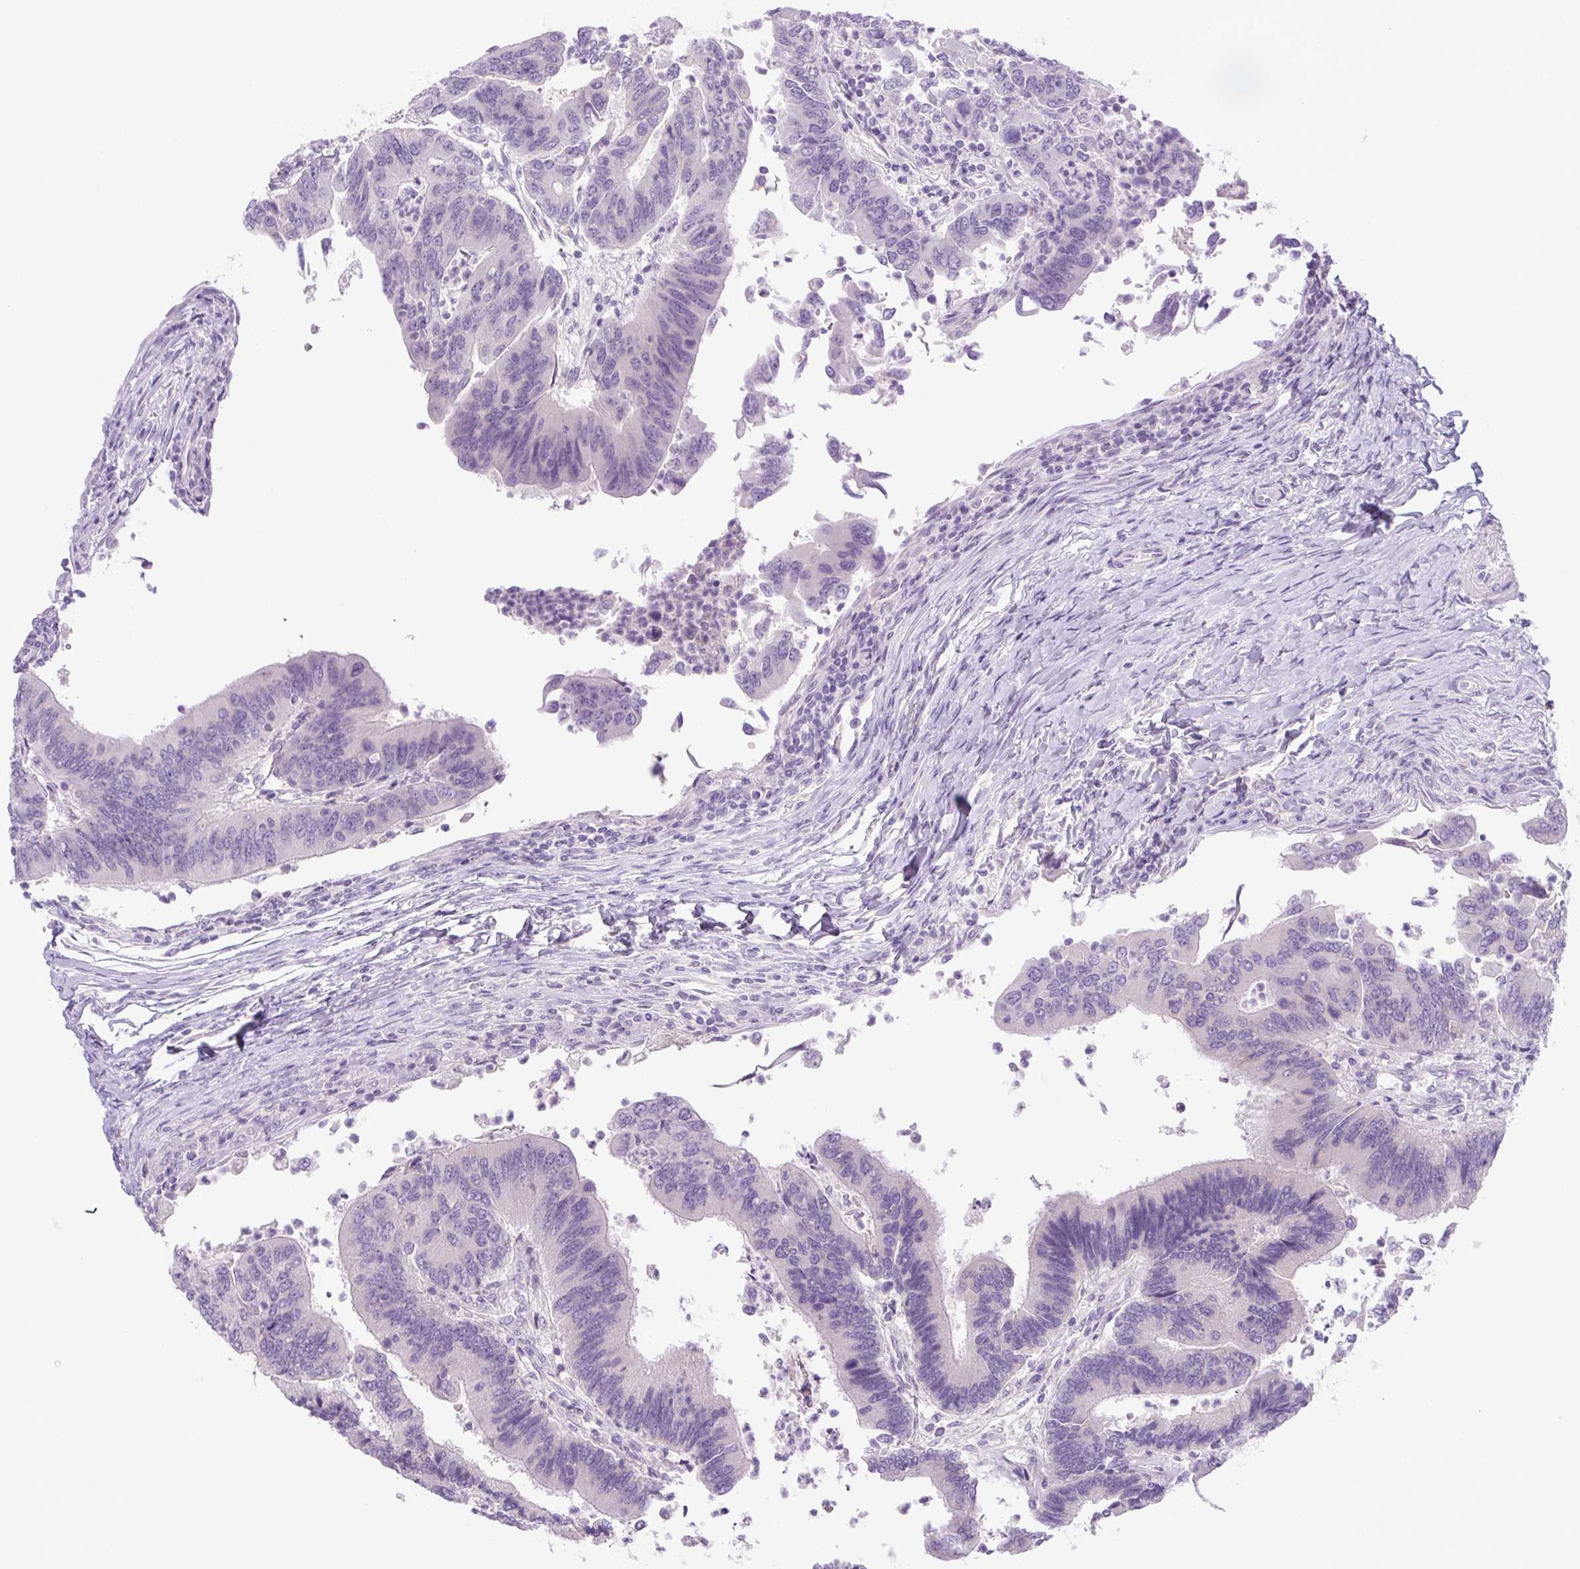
{"staining": {"intensity": "negative", "quantity": "none", "location": "none"}, "tissue": "colorectal cancer", "cell_type": "Tumor cells", "image_type": "cancer", "snomed": [{"axis": "morphology", "description": "Adenocarcinoma, NOS"}, {"axis": "topography", "description": "Colon"}], "caption": "Tumor cells are negative for protein expression in human colorectal adenocarcinoma.", "gene": "UBL3", "patient": {"sex": "female", "age": 67}}